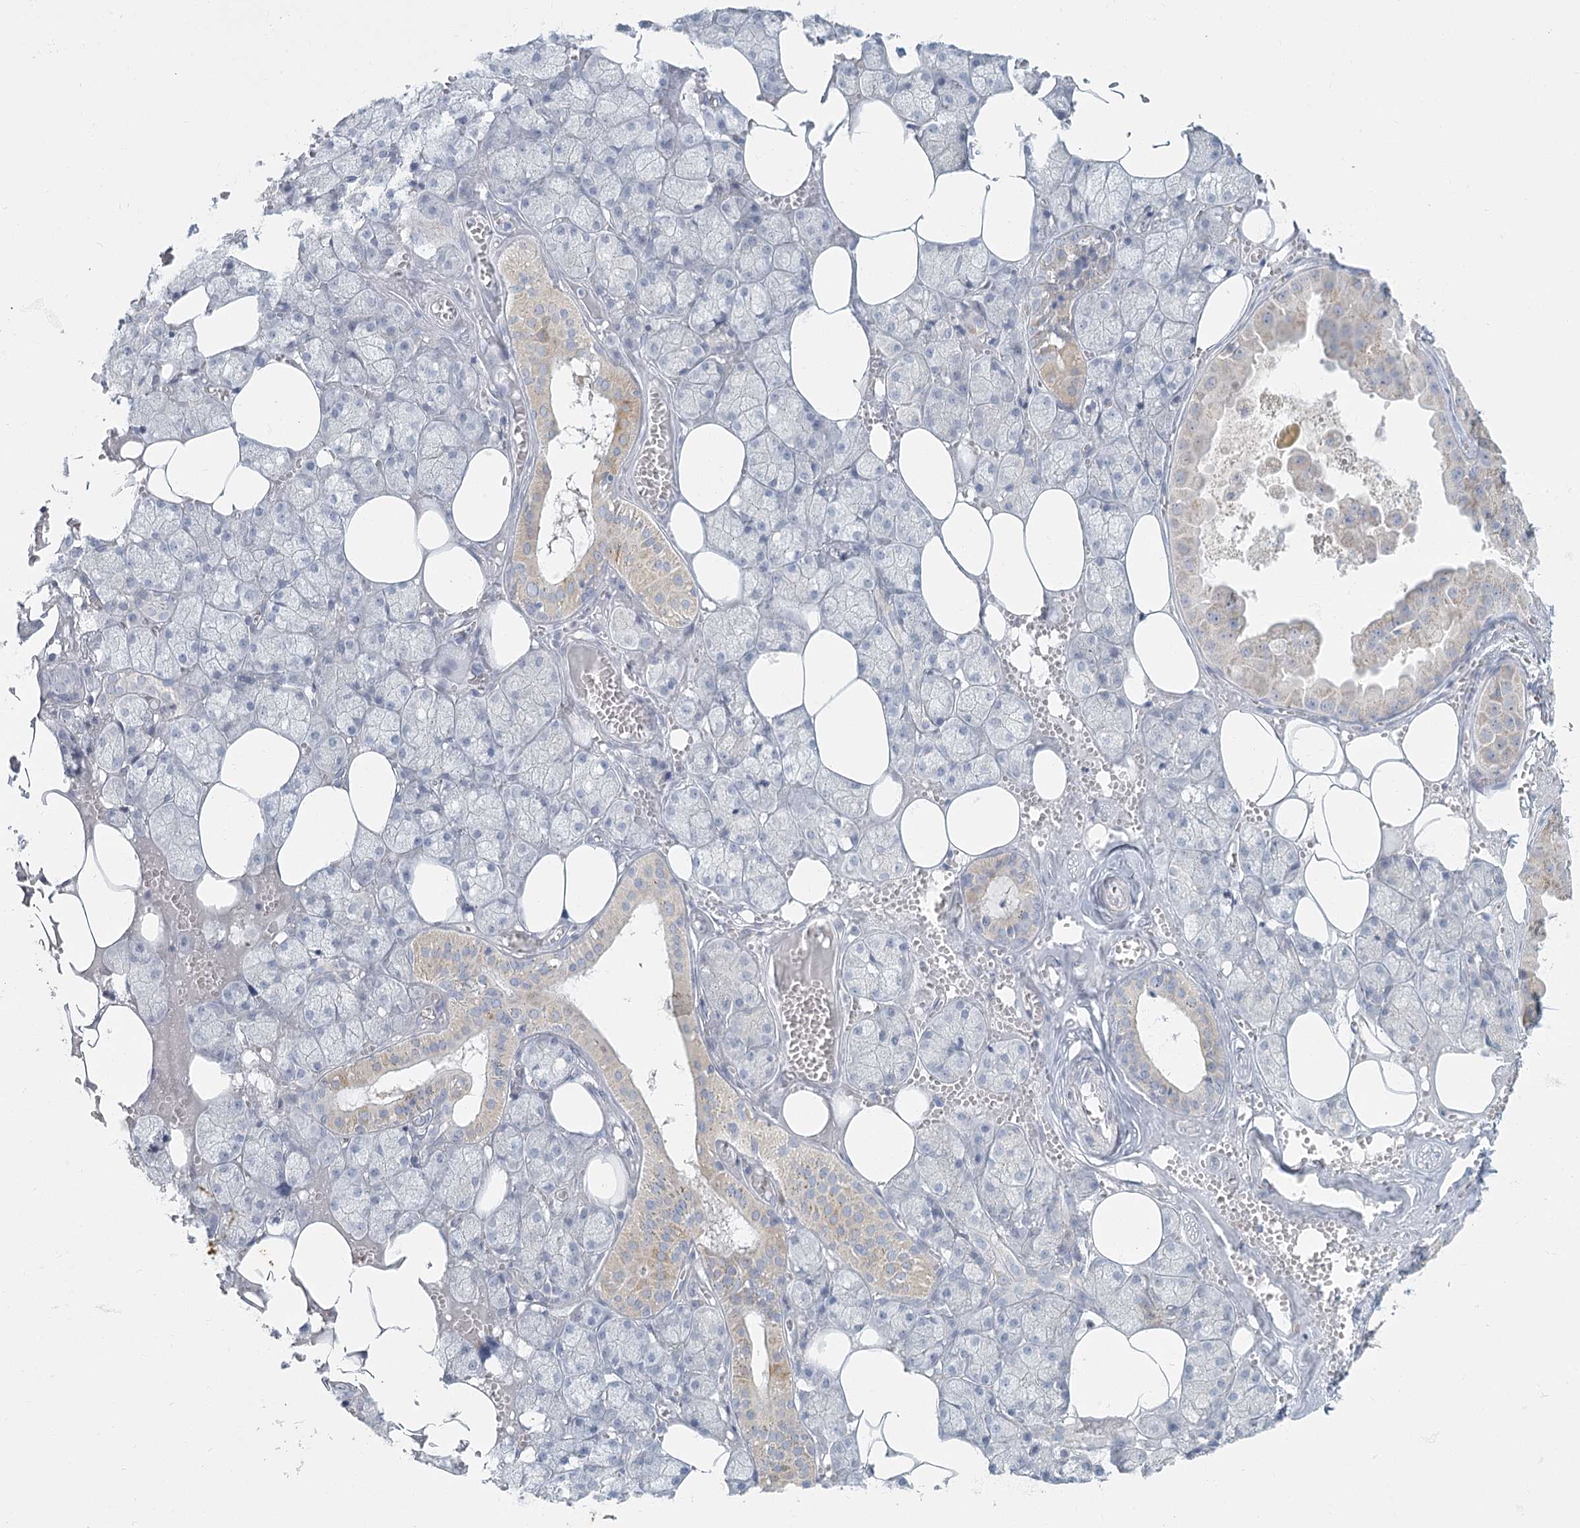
{"staining": {"intensity": "weak", "quantity": "<25%", "location": "cytoplasmic/membranous"}, "tissue": "salivary gland", "cell_type": "Glandular cells", "image_type": "normal", "snomed": [{"axis": "morphology", "description": "Normal tissue, NOS"}, {"axis": "topography", "description": "Salivary gland"}], "caption": "Salivary gland was stained to show a protein in brown. There is no significant positivity in glandular cells.", "gene": "FAM110C", "patient": {"sex": "male", "age": 62}}